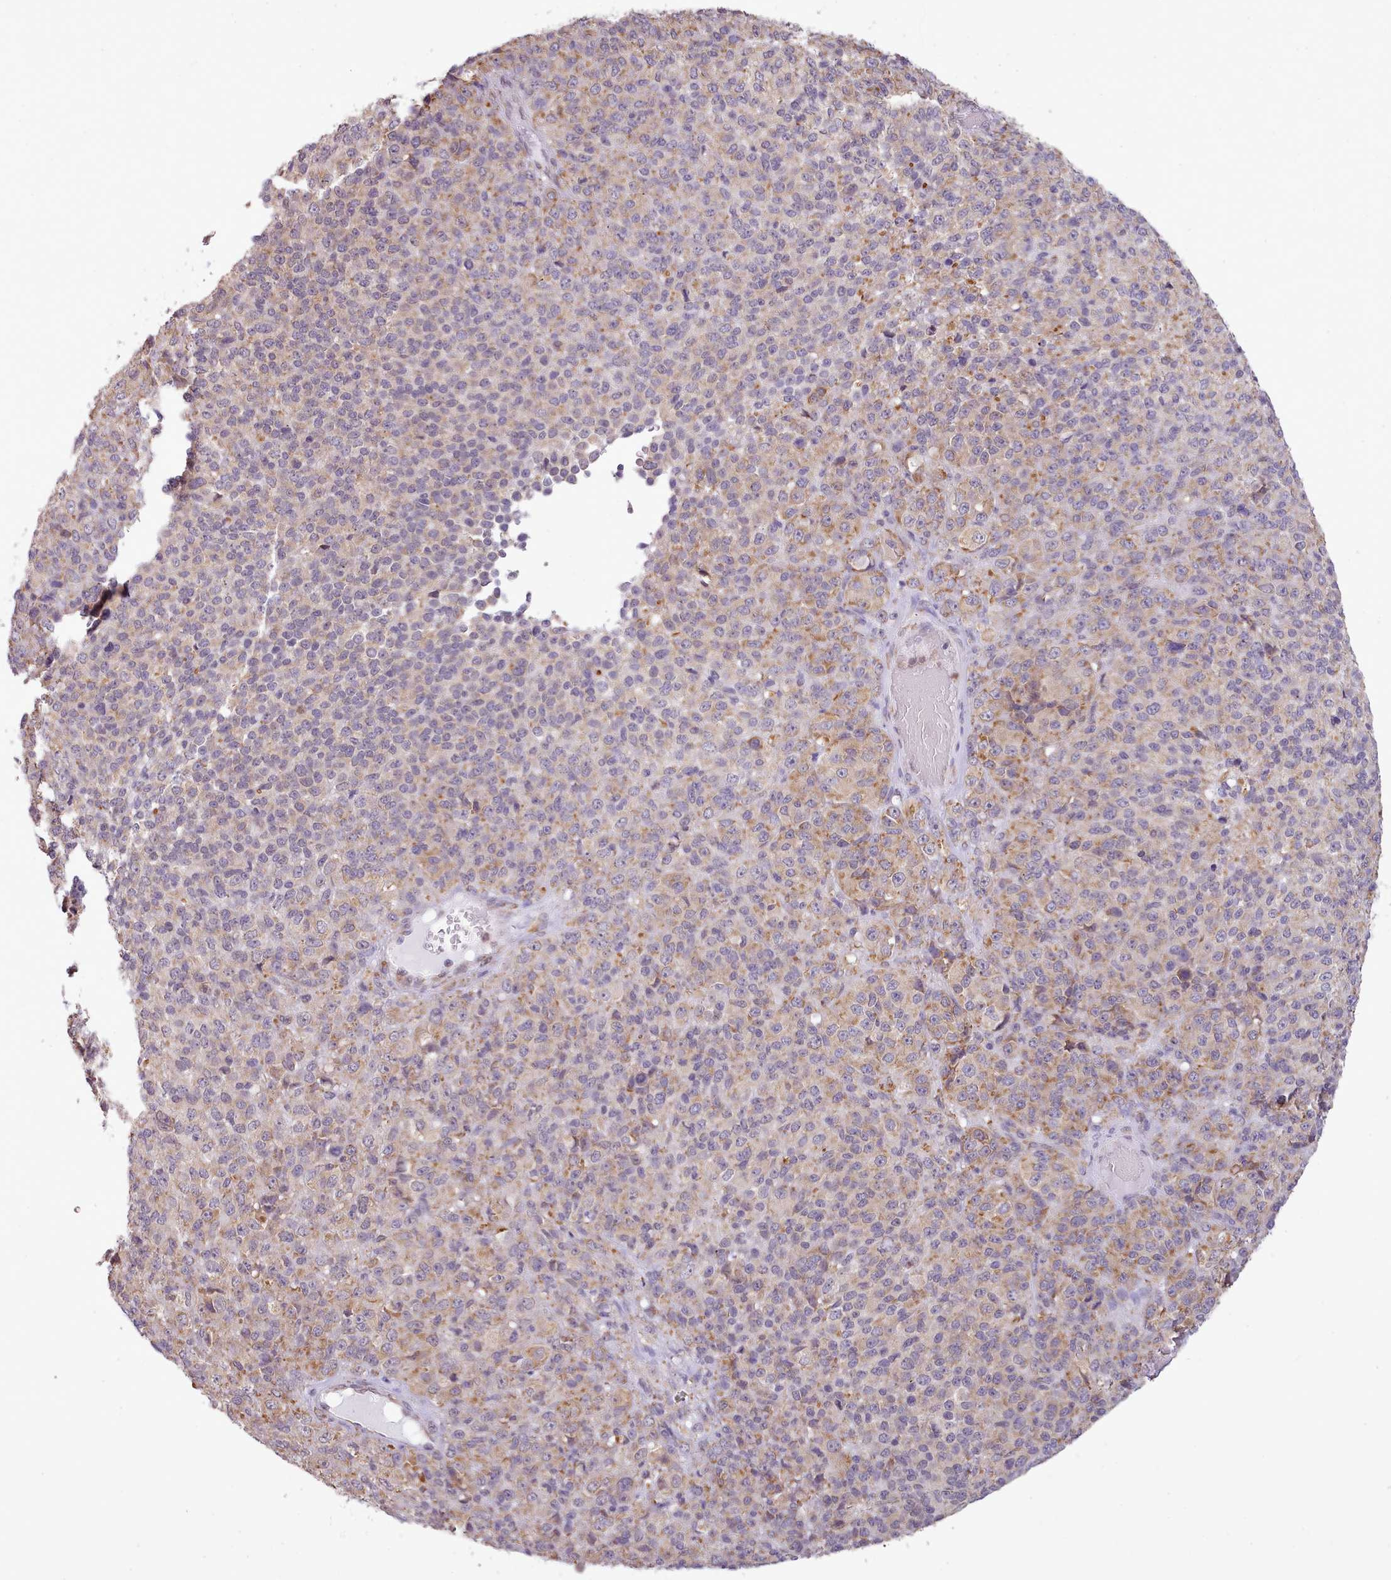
{"staining": {"intensity": "moderate", "quantity": "25%-75%", "location": "cytoplasmic/membranous"}, "tissue": "melanoma", "cell_type": "Tumor cells", "image_type": "cancer", "snomed": [{"axis": "morphology", "description": "Malignant melanoma, Metastatic site"}, {"axis": "topography", "description": "Brain"}], "caption": "Protein expression analysis of malignant melanoma (metastatic site) shows moderate cytoplasmic/membranous positivity in about 25%-75% of tumor cells.", "gene": "SEC61B", "patient": {"sex": "female", "age": 56}}